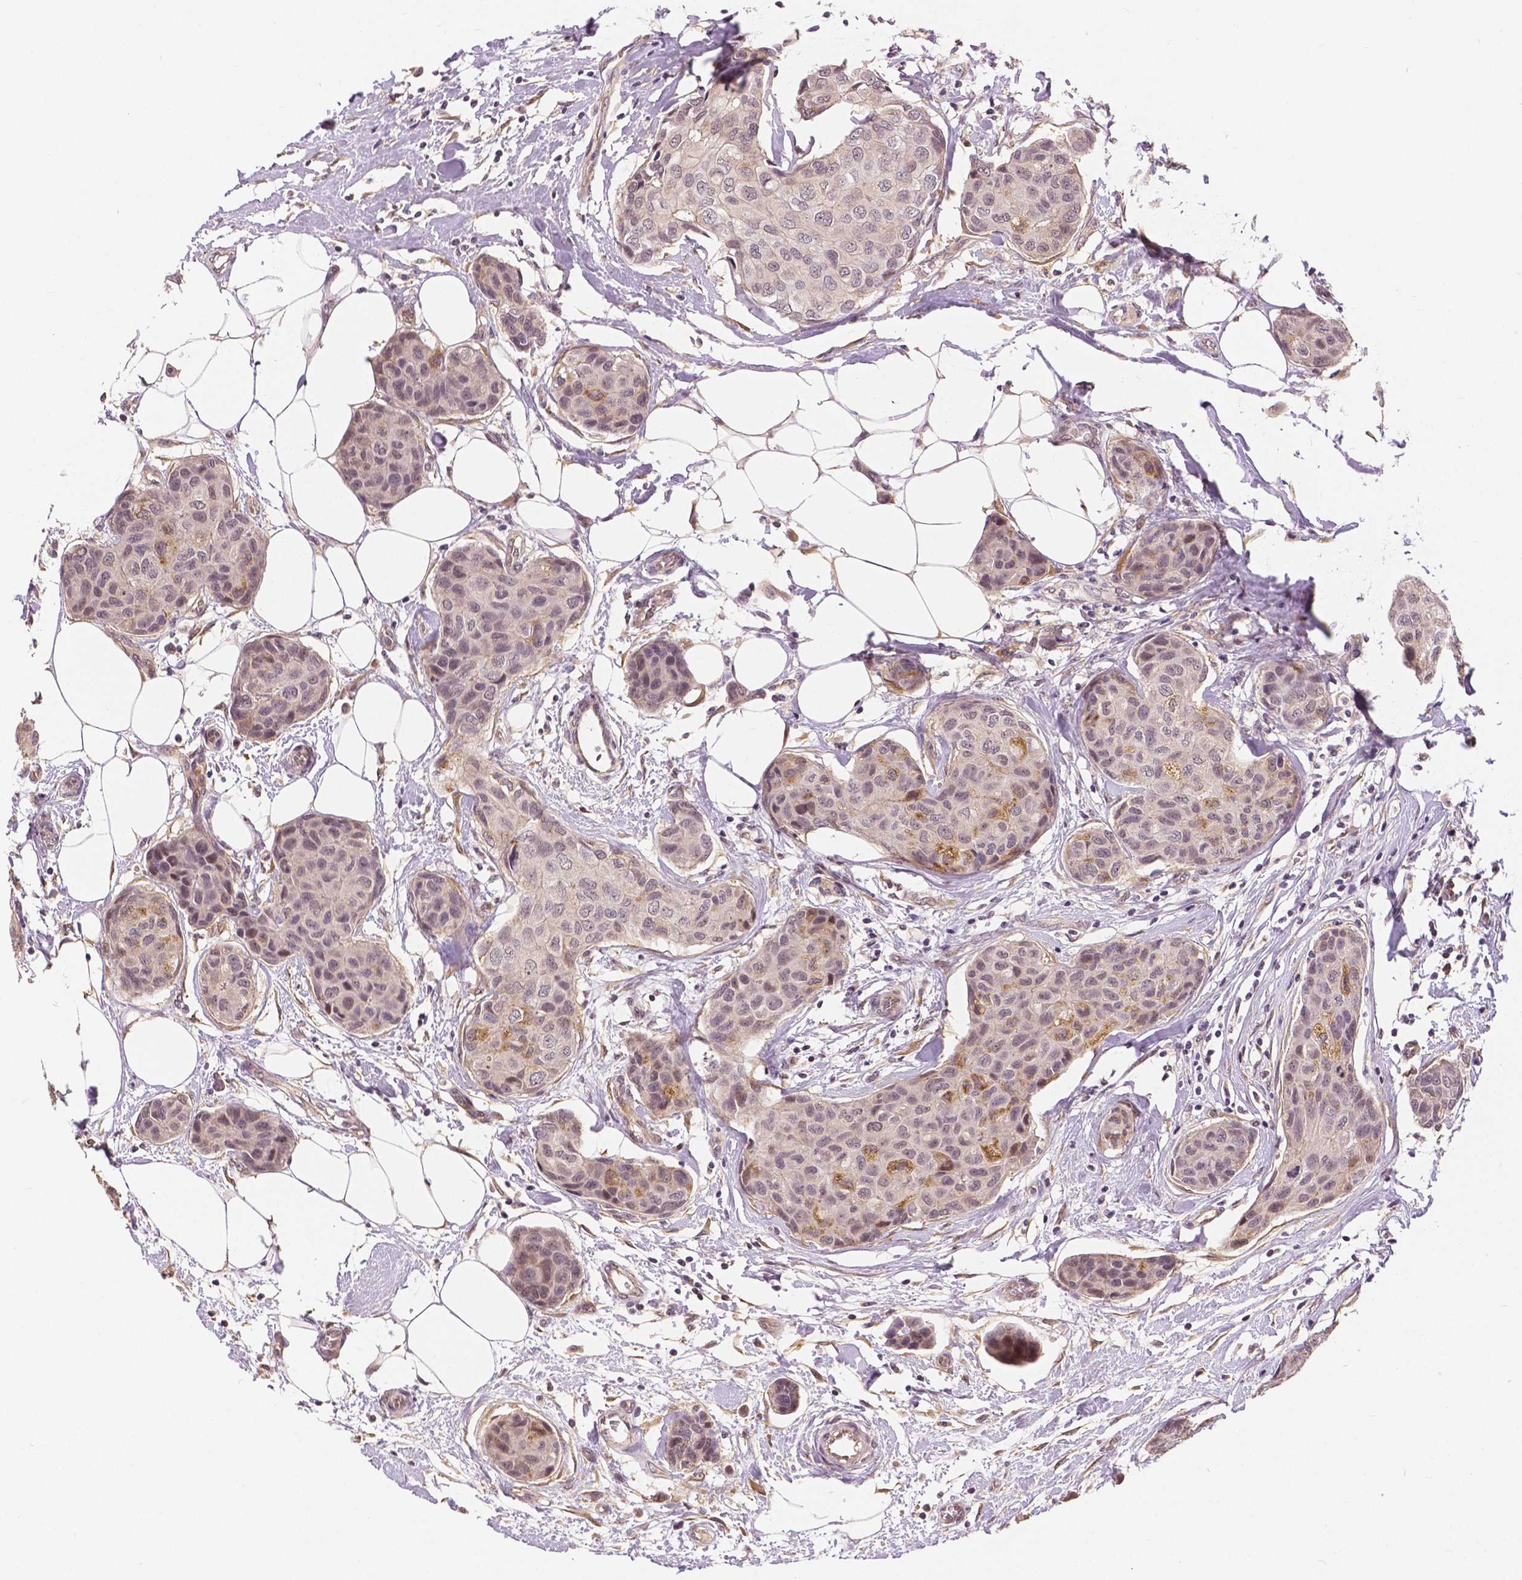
{"staining": {"intensity": "moderate", "quantity": "<25%", "location": "cytoplasmic/membranous,nuclear"}, "tissue": "breast cancer", "cell_type": "Tumor cells", "image_type": "cancer", "snomed": [{"axis": "morphology", "description": "Duct carcinoma"}, {"axis": "topography", "description": "Breast"}], "caption": "Immunohistochemical staining of human breast cancer shows low levels of moderate cytoplasmic/membranous and nuclear protein expression in approximately <25% of tumor cells. (Stains: DAB (3,3'-diaminobenzidine) in brown, nuclei in blue, Microscopy: brightfield microscopy at high magnification).", "gene": "MAP1LC3B", "patient": {"sex": "female", "age": 80}}